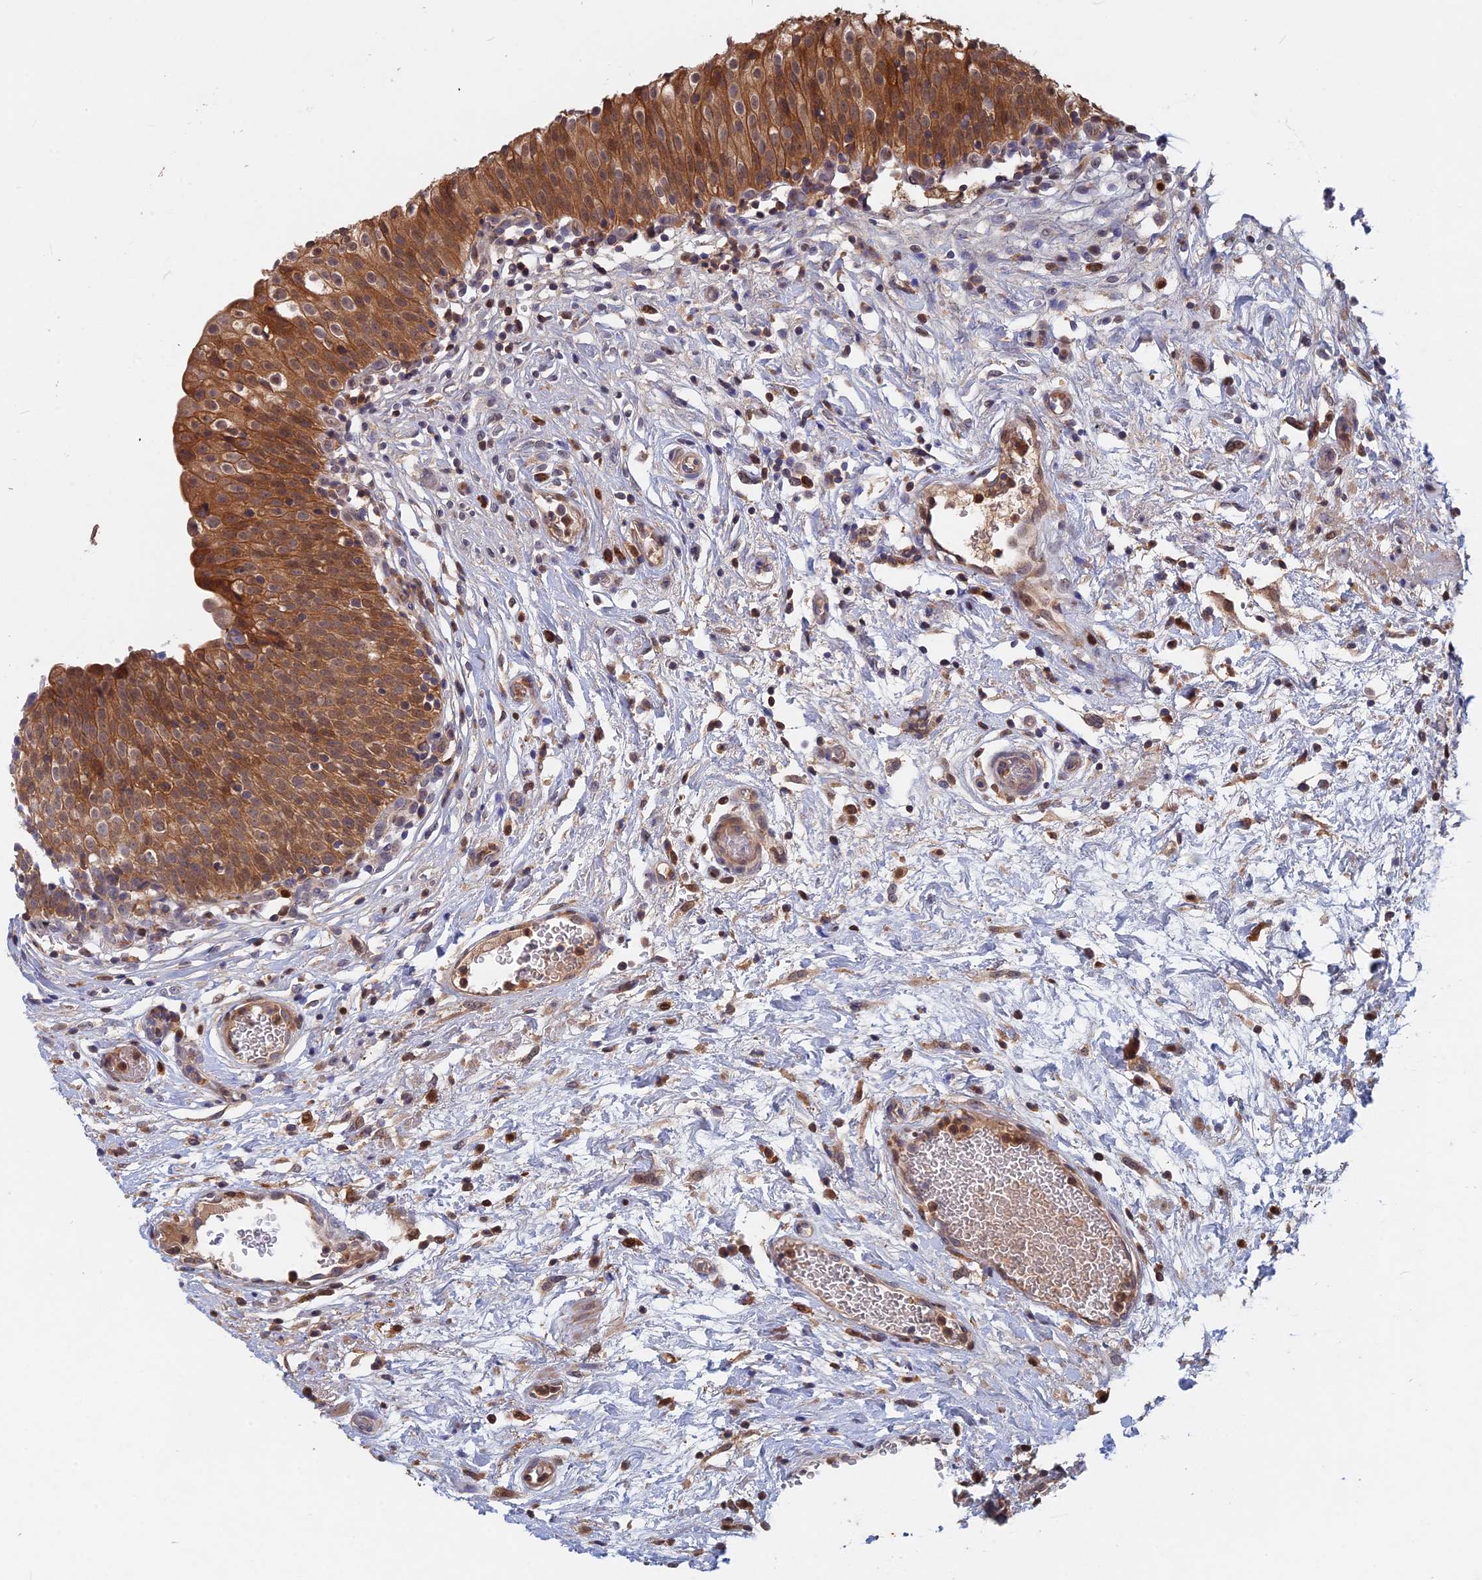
{"staining": {"intensity": "moderate", "quantity": ">75%", "location": "cytoplasmic/membranous"}, "tissue": "urinary bladder", "cell_type": "Urothelial cells", "image_type": "normal", "snomed": [{"axis": "morphology", "description": "Normal tissue, NOS"}, {"axis": "topography", "description": "Urinary bladder"}], "caption": "High-magnification brightfield microscopy of benign urinary bladder stained with DAB (brown) and counterstained with hematoxylin (blue). urothelial cells exhibit moderate cytoplasmic/membranous staining is seen in approximately>75% of cells. (IHC, brightfield microscopy, high magnification).", "gene": "BLVRA", "patient": {"sex": "male", "age": 55}}